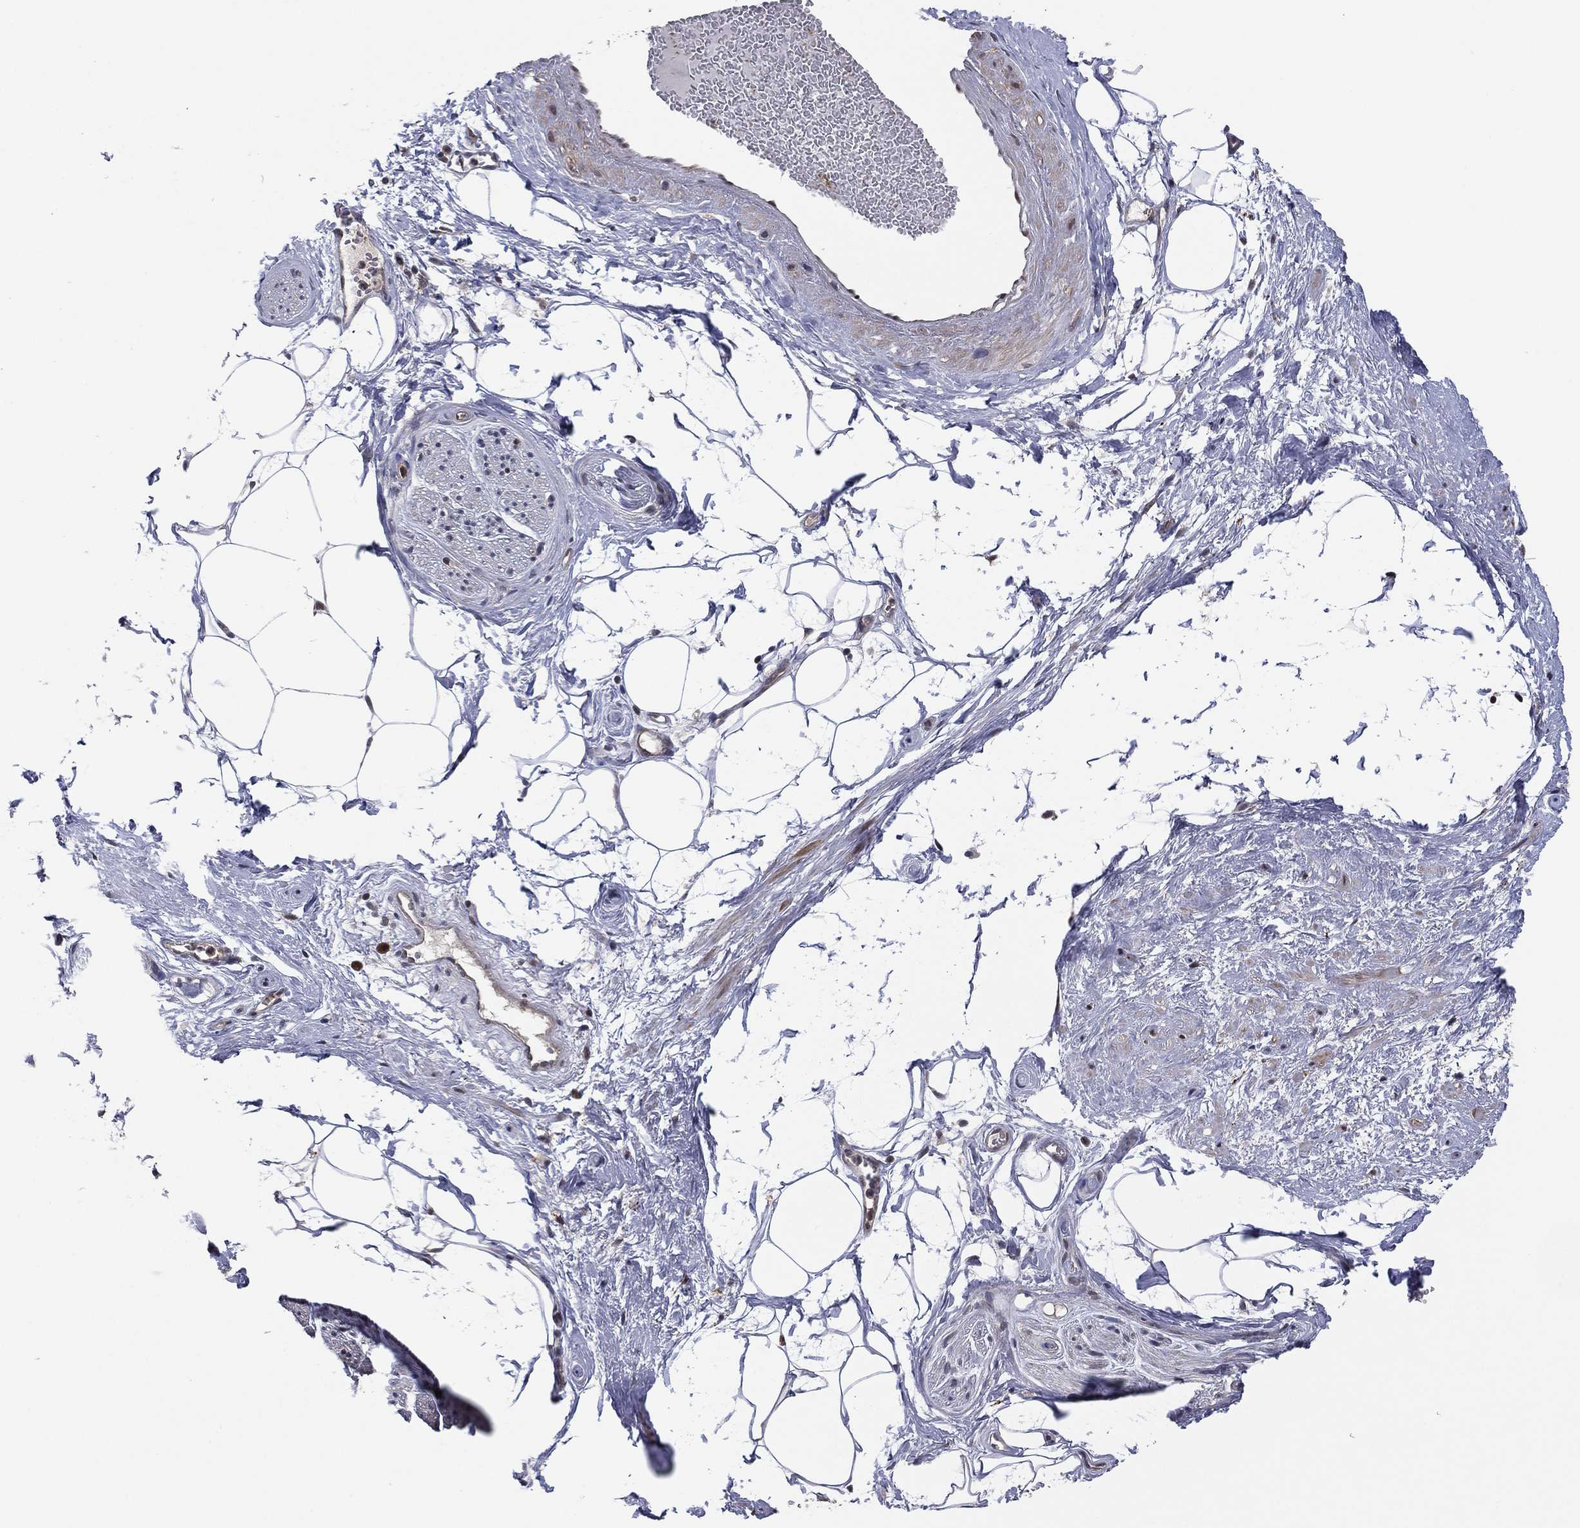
{"staining": {"intensity": "negative", "quantity": "none", "location": "none"}, "tissue": "adipose tissue", "cell_type": "Adipocytes", "image_type": "normal", "snomed": [{"axis": "morphology", "description": "Normal tissue, NOS"}, {"axis": "topography", "description": "Prostate"}, {"axis": "topography", "description": "Peripheral nerve tissue"}], "caption": "Photomicrograph shows no significant protein staining in adipocytes of benign adipose tissue. Brightfield microscopy of IHC stained with DAB (3,3'-diaminobenzidine) (brown) and hematoxylin (blue), captured at high magnification.", "gene": "ICOSLG", "patient": {"sex": "male", "age": 57}}